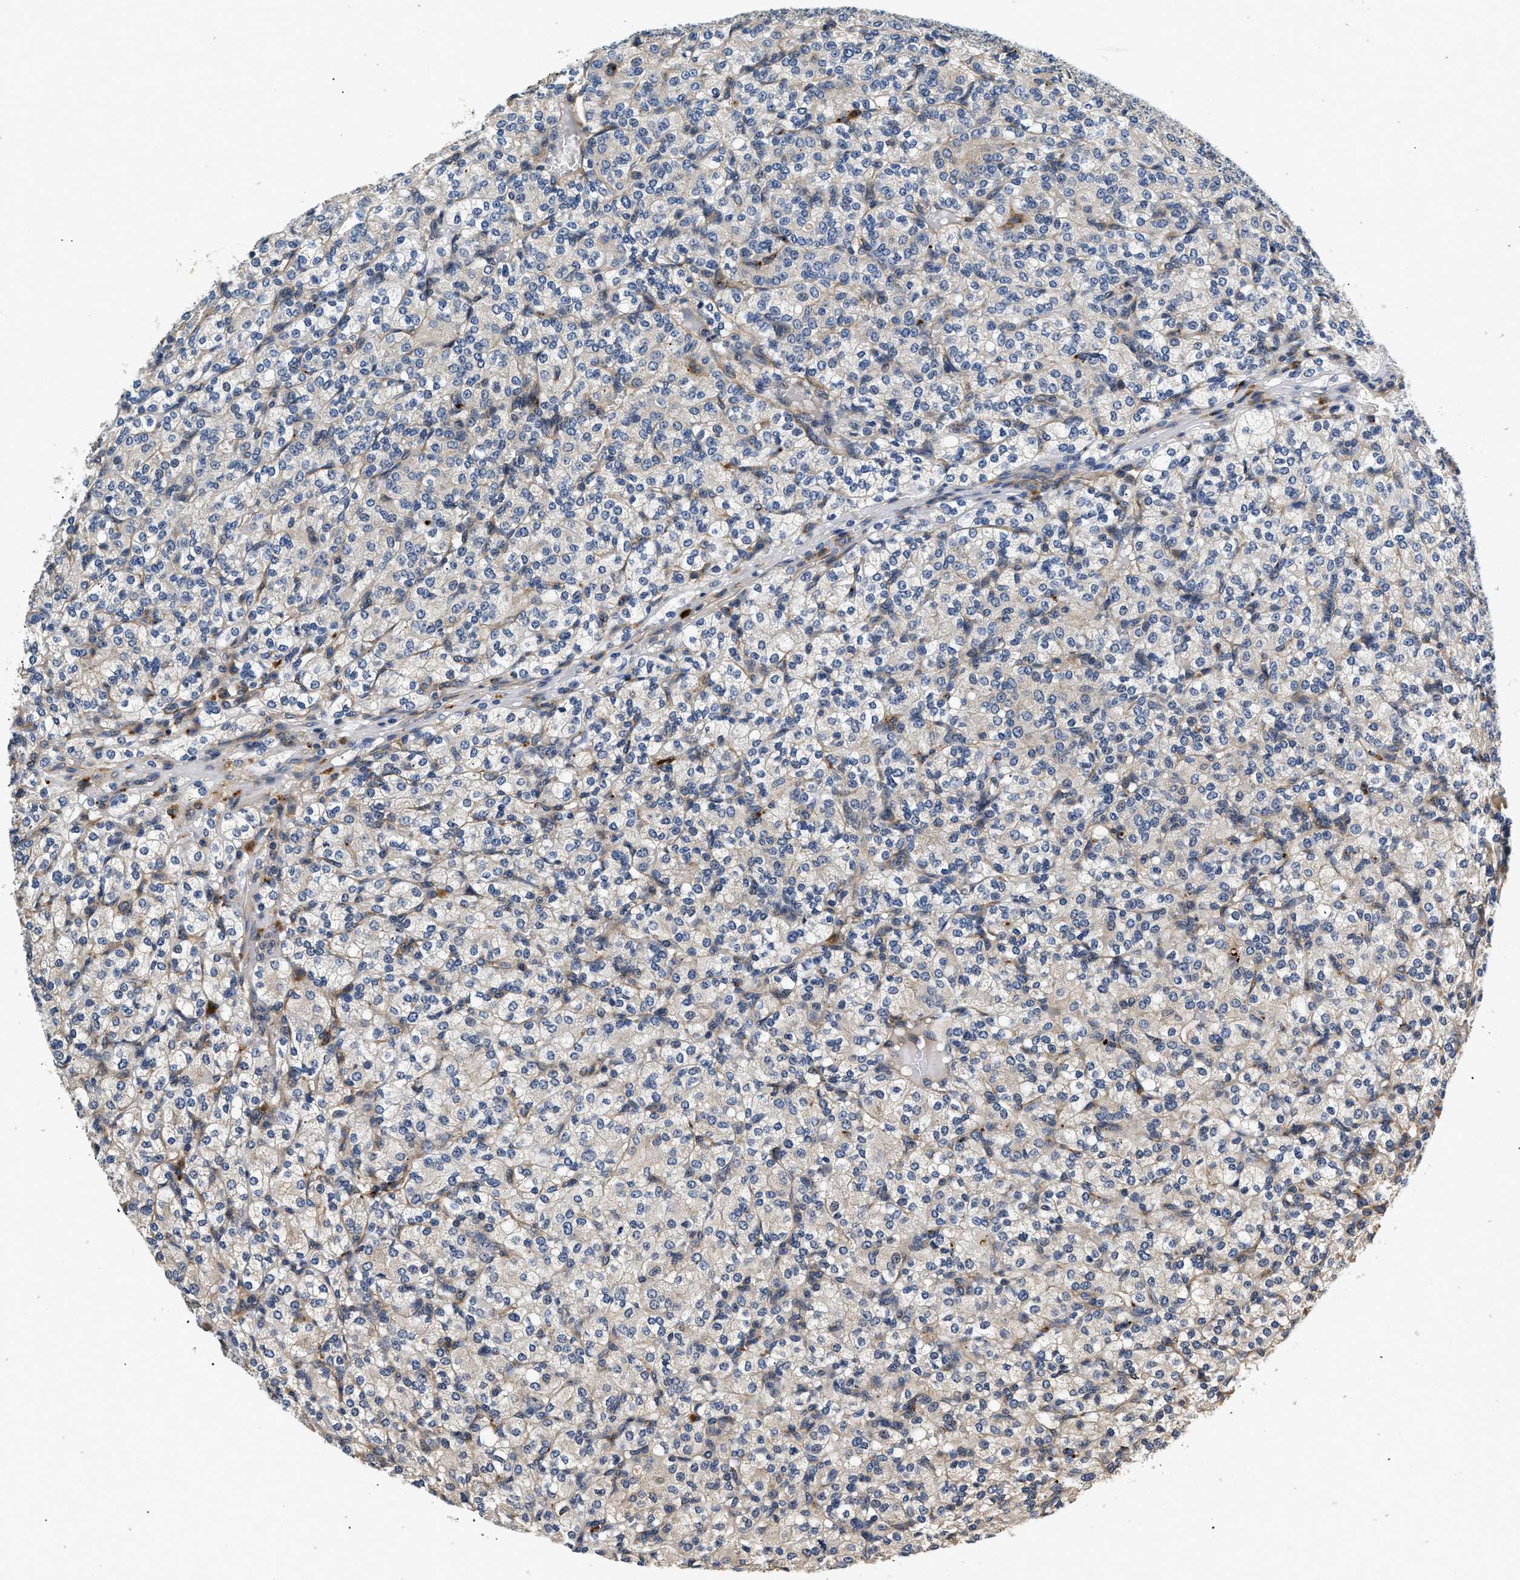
{"staining": {"intensity": "weak", "quantity": "<25%", "location": "cytoplasmic/membranous"}, "tissue": "renal cancer", "cell_type": "Tumor cells", "image_type": "cancer", "snomed": [{"axis": "morphology", "description": "Adenocarcinoma, NOS"}, {"axis": "topography", "description": "Kidney"}], "caption": "Immunohistochemistry (IHC) of renal cancer demonstrates no positivity in tumor cells.", "gene": "NME6", "patient": {"sex": "male", "age": 77}}